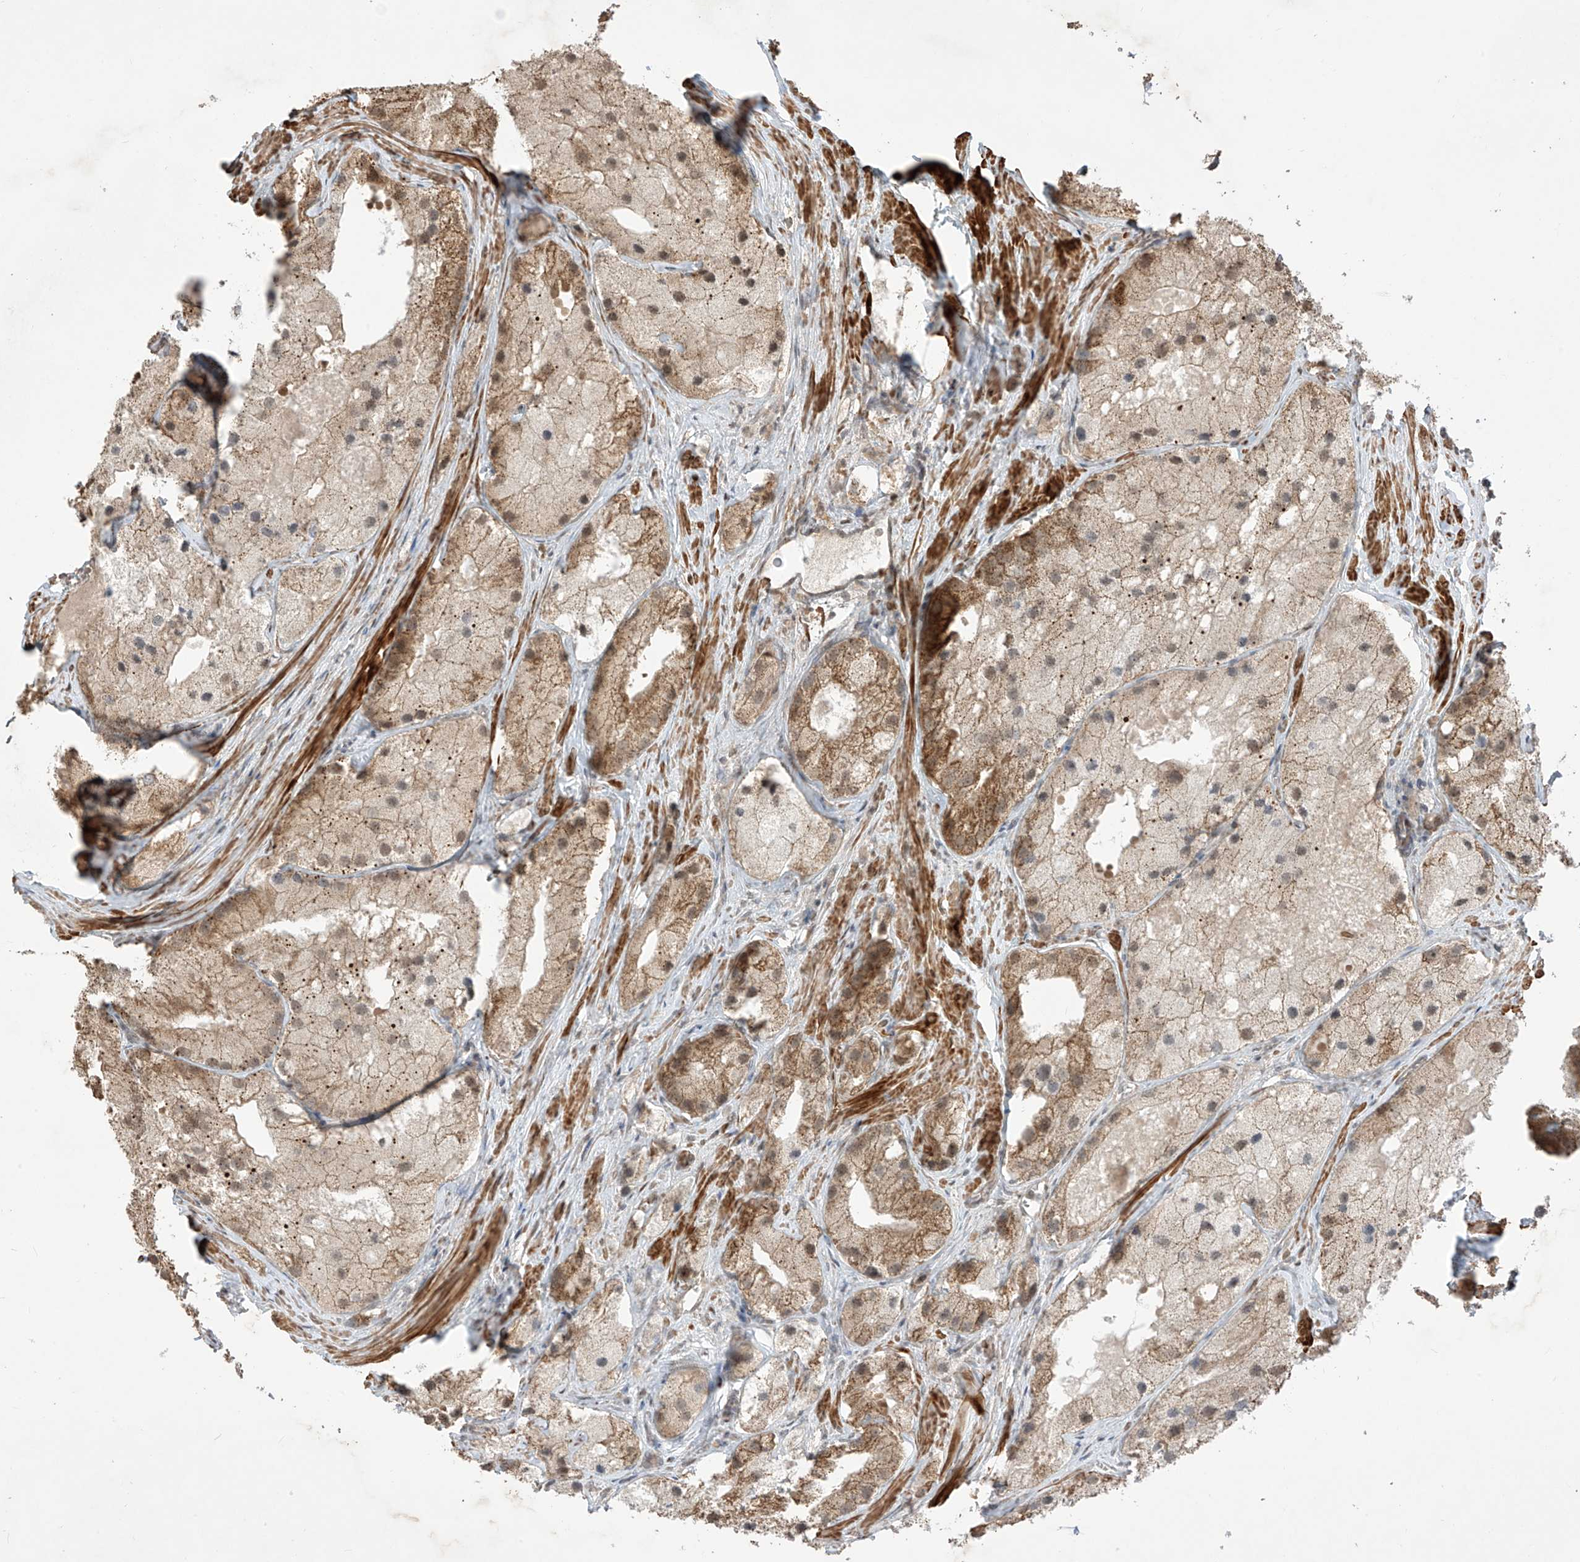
{"staining": {"intensity": "moderate", "quantity": "25%-75%", "location": "cytoplasmic/membranous,nuclear"}, "tissue": "prostate cancer", "cell_type": "Tumor cells", "image_type": "cancer", "snomed": [{"axis": "morphology", "description": "Adenocarcinoma, Low grade"}, {"axis": "topography", "description": "Prostate"}], "caption": "Immunohistochemistry histopathology image of human low-grade adenocarcinoma (prostate) stained for a protein (brown), which exhibits medium levels of moderate cytoplasmic/membranous and nuclear expression in approximately 25%-75% of tumor cells.", "gene": "LATS1", "patient": {"sex": "male", "age": 69}}